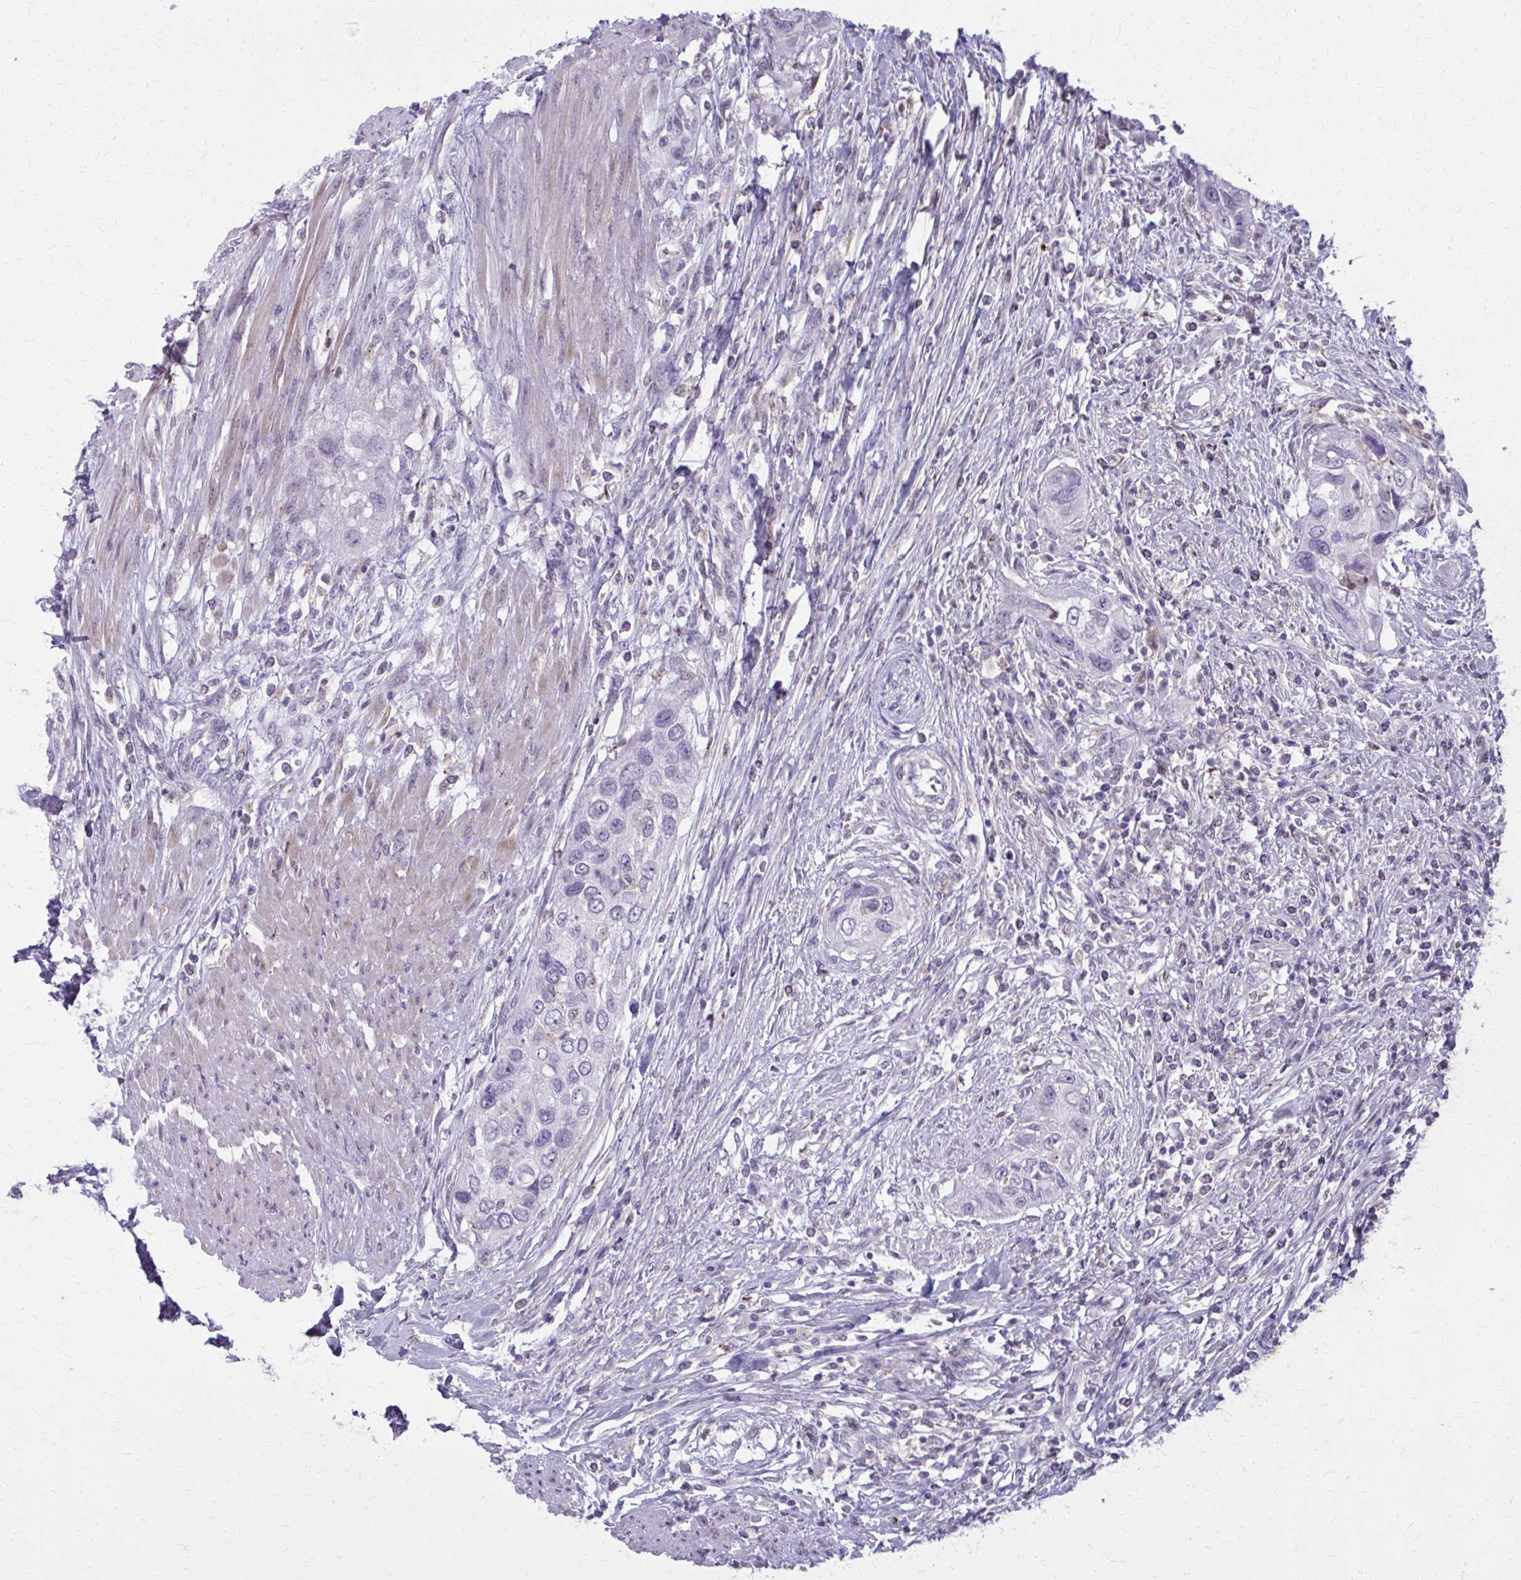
{"staining": {"intensity": "negative", "quantity": "none", "location": "none"}, "tissue": "urothelial cancer", "cell_type": "Tumor cells", "image_type": "cancer", "snomed": [{"axis": "morphology", "description": "Urothelial carcinoma, High grade"}, {"axis": "topography", "description": "Urinary bladder"}], "caption": "Tumor cells are negative for brown protein staining in urothelial cancer.", "gene": "CARD9", "patient": {"sex": "female", "age": 60}}